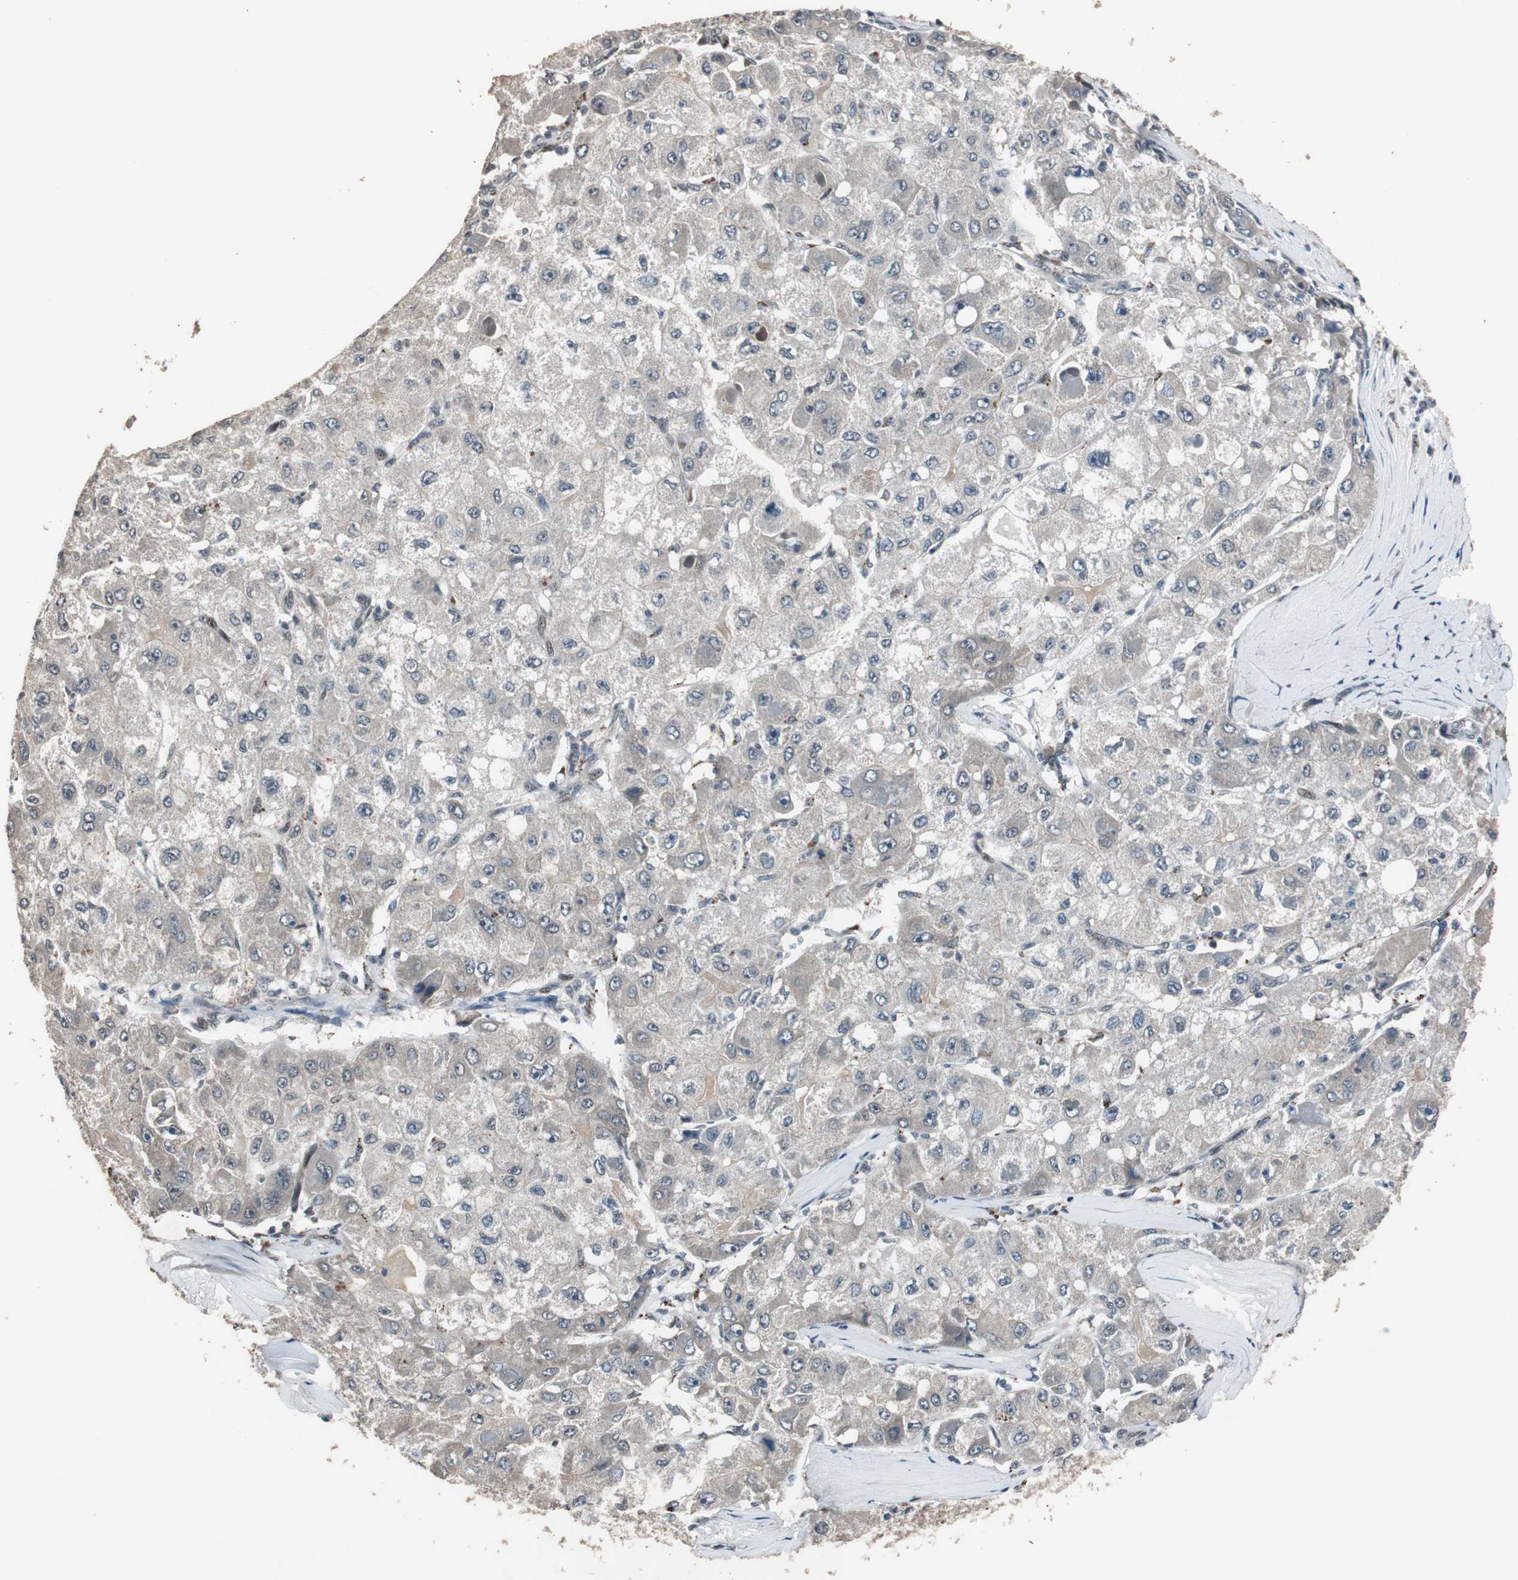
{"staining": {"intensity": "negative", "quantity": "none", "location": "none"}, "tissue": "liver cancer", "cell_type": "Tumor cells", "image_type": "cancer", "snomed": [{"axis": "morphology", "description": "Carcinoma, Hepatocellular, NOS"}, {"axis": "topography", "description": "Liver"}], "caption": "Tumor cells are negative for brown protein staining in liver hepatocellular carcinoma.", "gene": "BOLA1", "patient": {"sex": "male", "age": 80}}